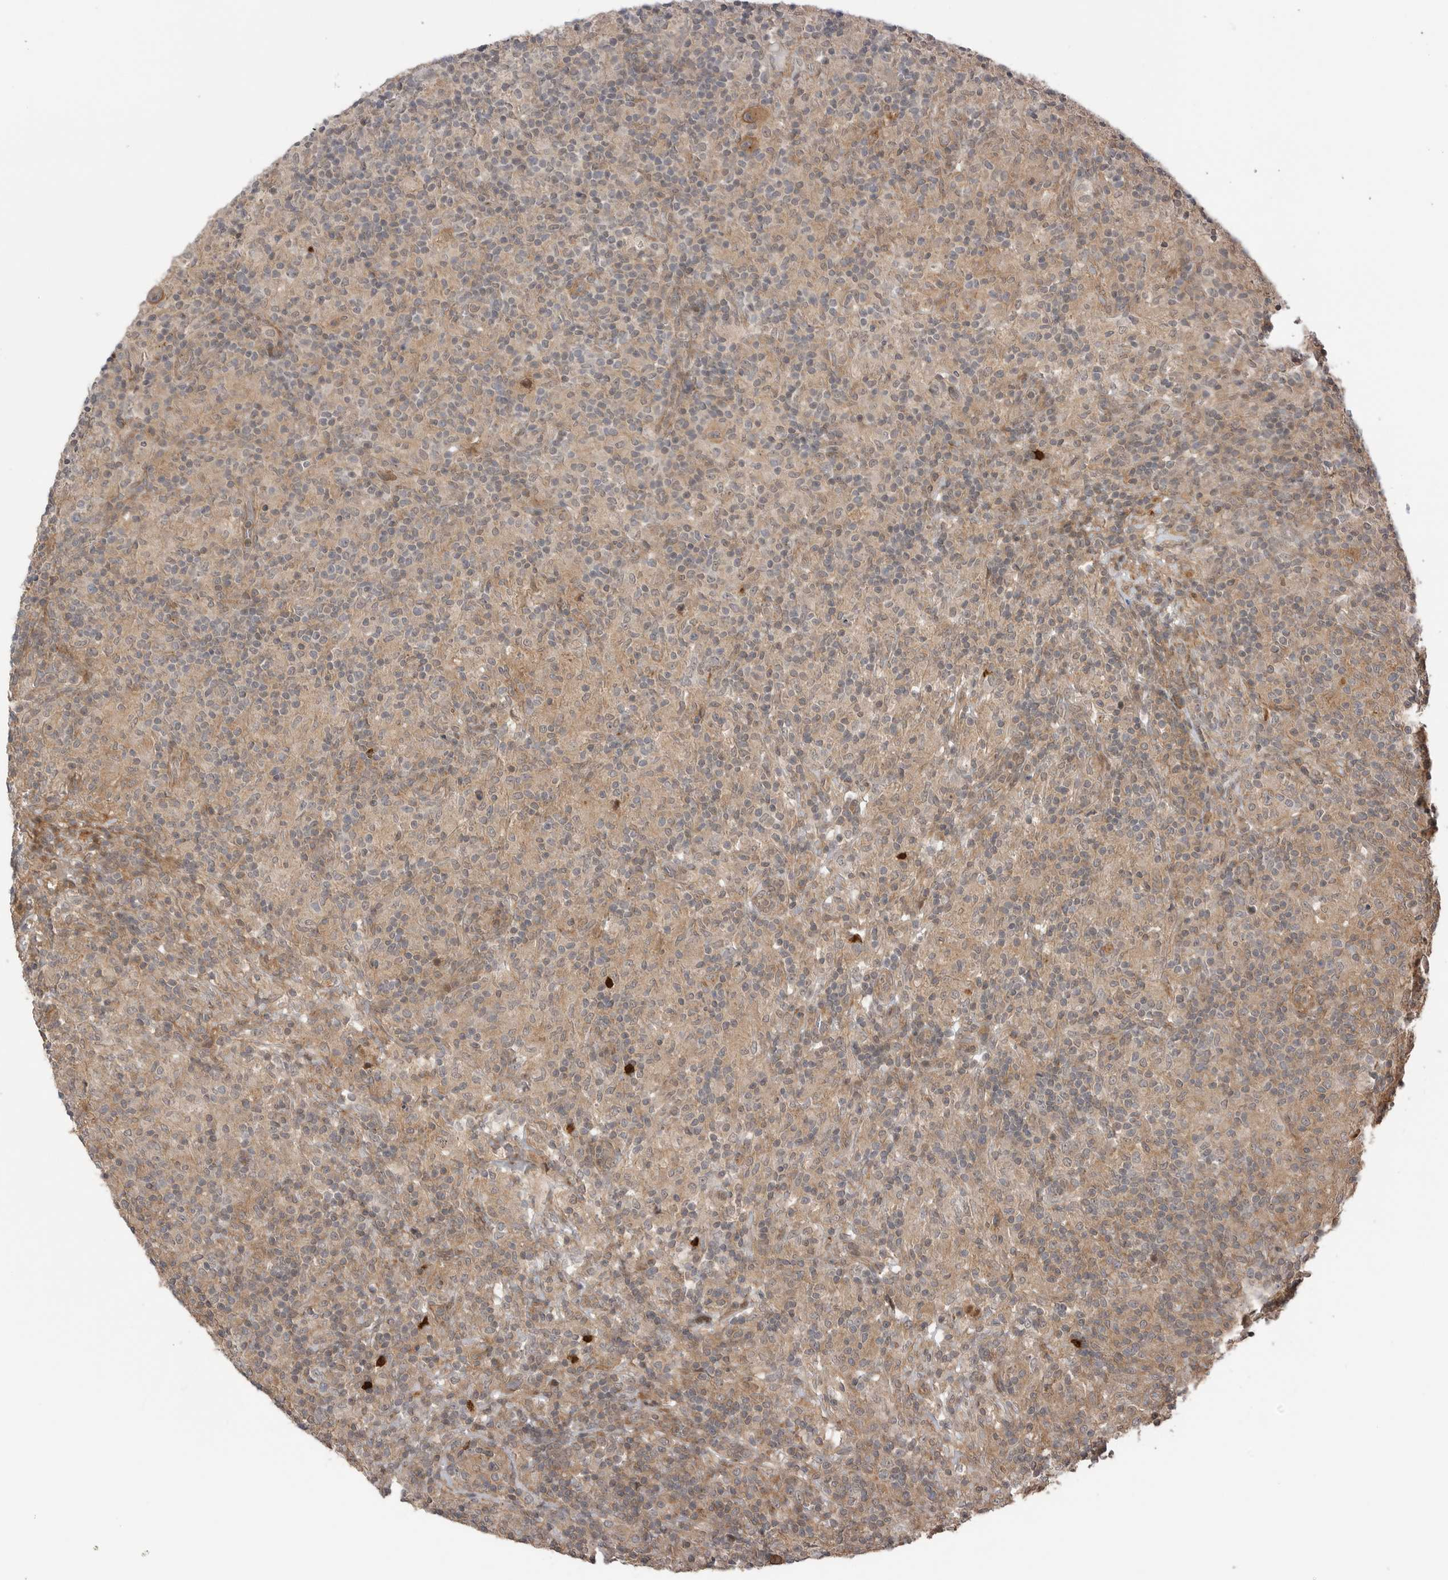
{"staining": {"intensity": "negative", "quantity": "none", "location": "none"}, "tissue": "lymphoma", "cell_type": "Tumor cells", "image_type": "cancer", "snomed": [{"axis": "morphology", "description": "Hodgkin's disease, NOS"}, {"axis": "topography", "description": "Lymph node"}], "caption": "Micrograph shows no protein staining in tumor cells of Hodgkin's disease tissue.", "gene": "PEAK1", "patient": {"sex": "male", "age": 70}}